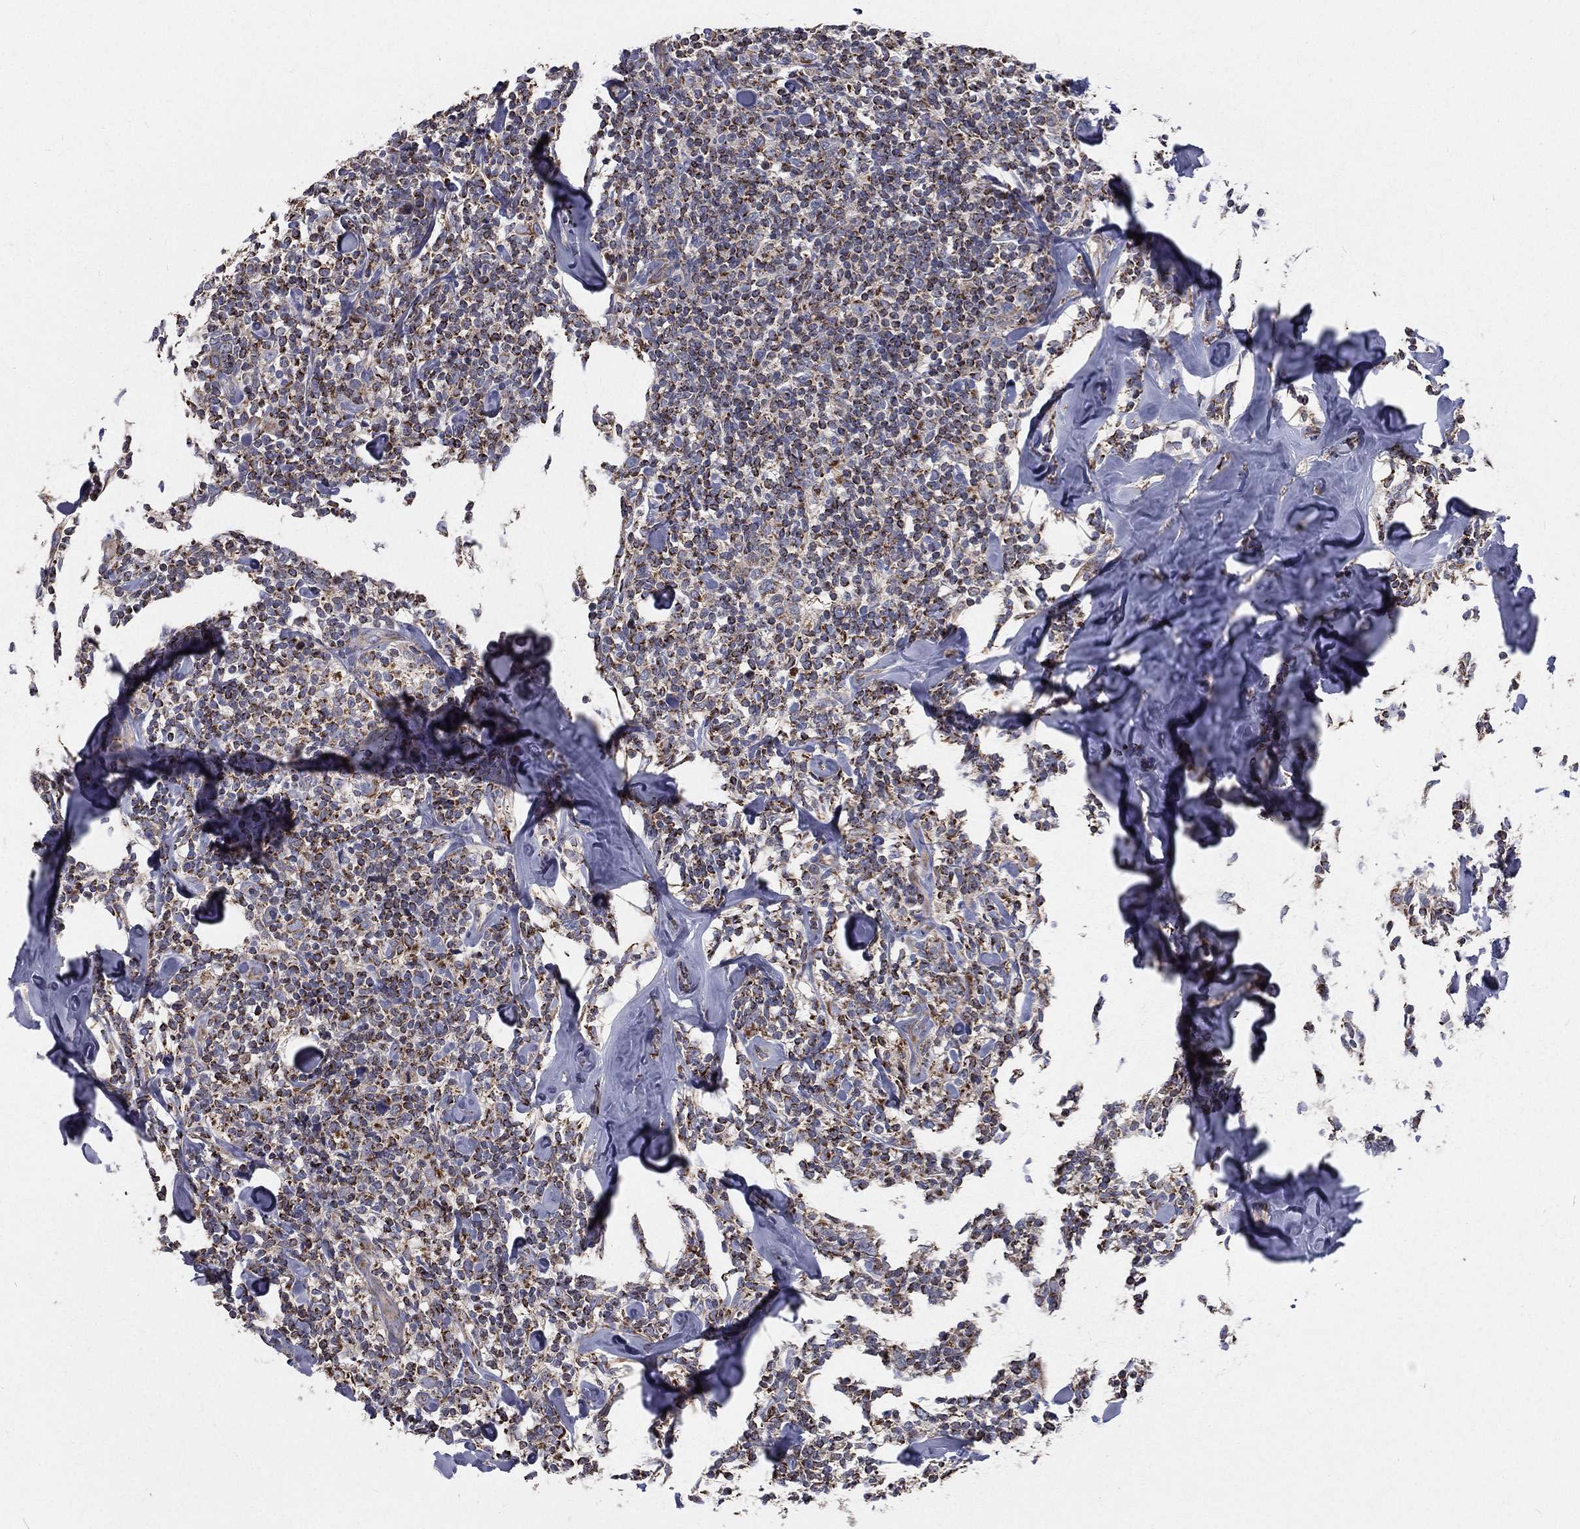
{"staining": {"intensity": "strong", "quantity": "25%-75%", "location": "cytoplasmic/membranous"}, "tissue": "lymphoma", "cell_type": "Tumor cells", "image_type": "cancer", "snomed": [{"axis": "morphology", "description": "Malignant lymphoma, non-Hodgkin's type, Low grade"}, {"axis": "topography", "description": "Lymph node"}], "caption": "About 25%-75% of tumor cells in malignant lymphoma, non-Hodgkin's type (low-grade) show strong cytoplasmic/membranous protein expression as visualized by brown immunohistochemical staining.", "gene": "HADH", "patient": {"sex": "female", "age": 56}}